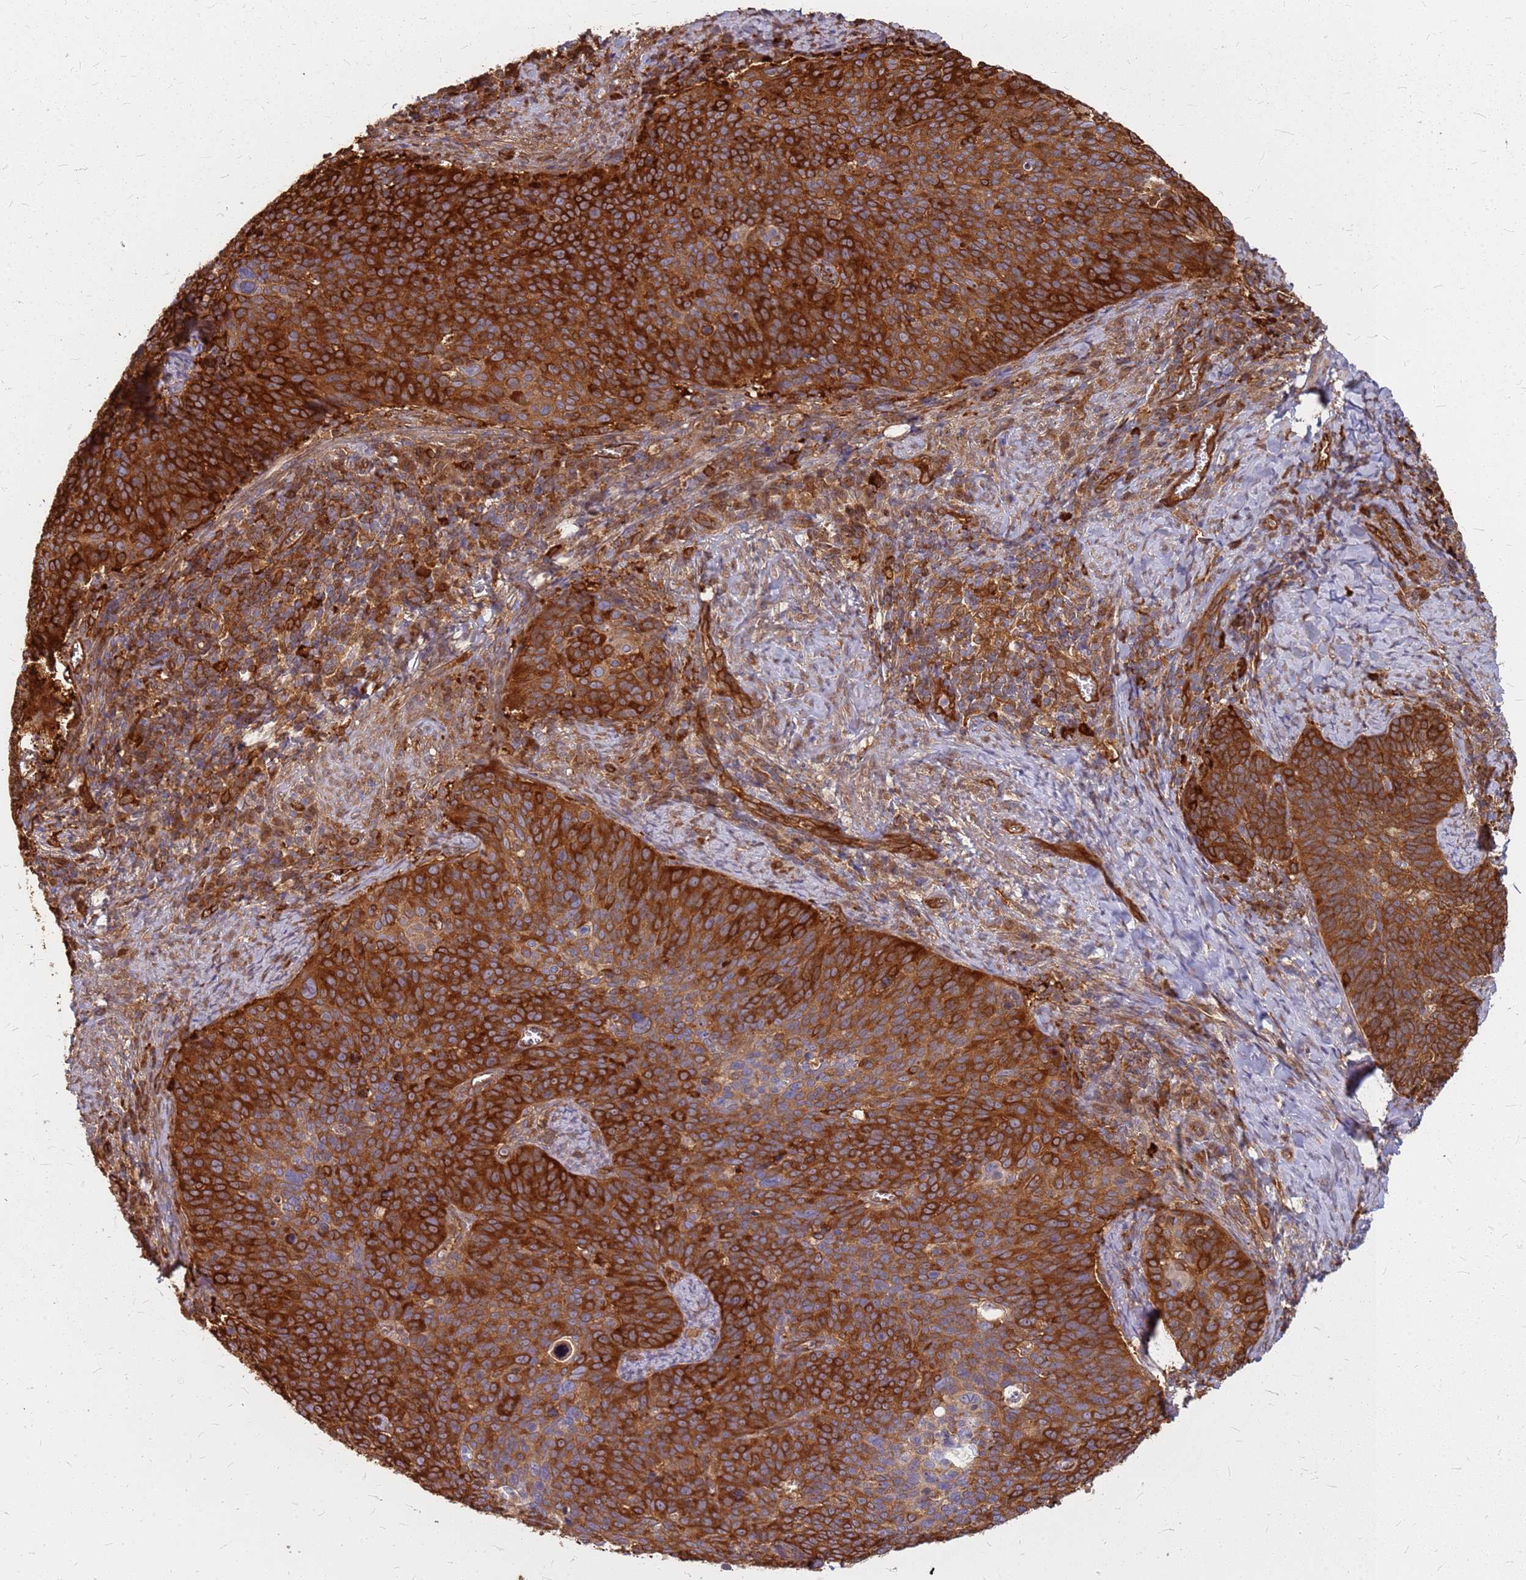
{"staining": {"intensity": "strong", "quantity": ">75%", "location": "cytoplasmic/membranous"}, "tissue": "cervical cancer", "cell_type": "Tumor cells", "image_type": "cancer", "snomed": [{"axis": "morphology", "description": "Normal tissue, NOS"}, {"axis": "morphology", "description": "Squamous cell carcinoma, NOS"}, {"axis": "topography", "description": "Cervix"}], "caption": "The photomicrograph displays a brown stain indicating the presence of a protein in the cytoplasmic/membranous of tumor cells in squamous cell carcinoma (cervical).", "gene": "HDX", "patient": {"sex": "female", "age": 39}}